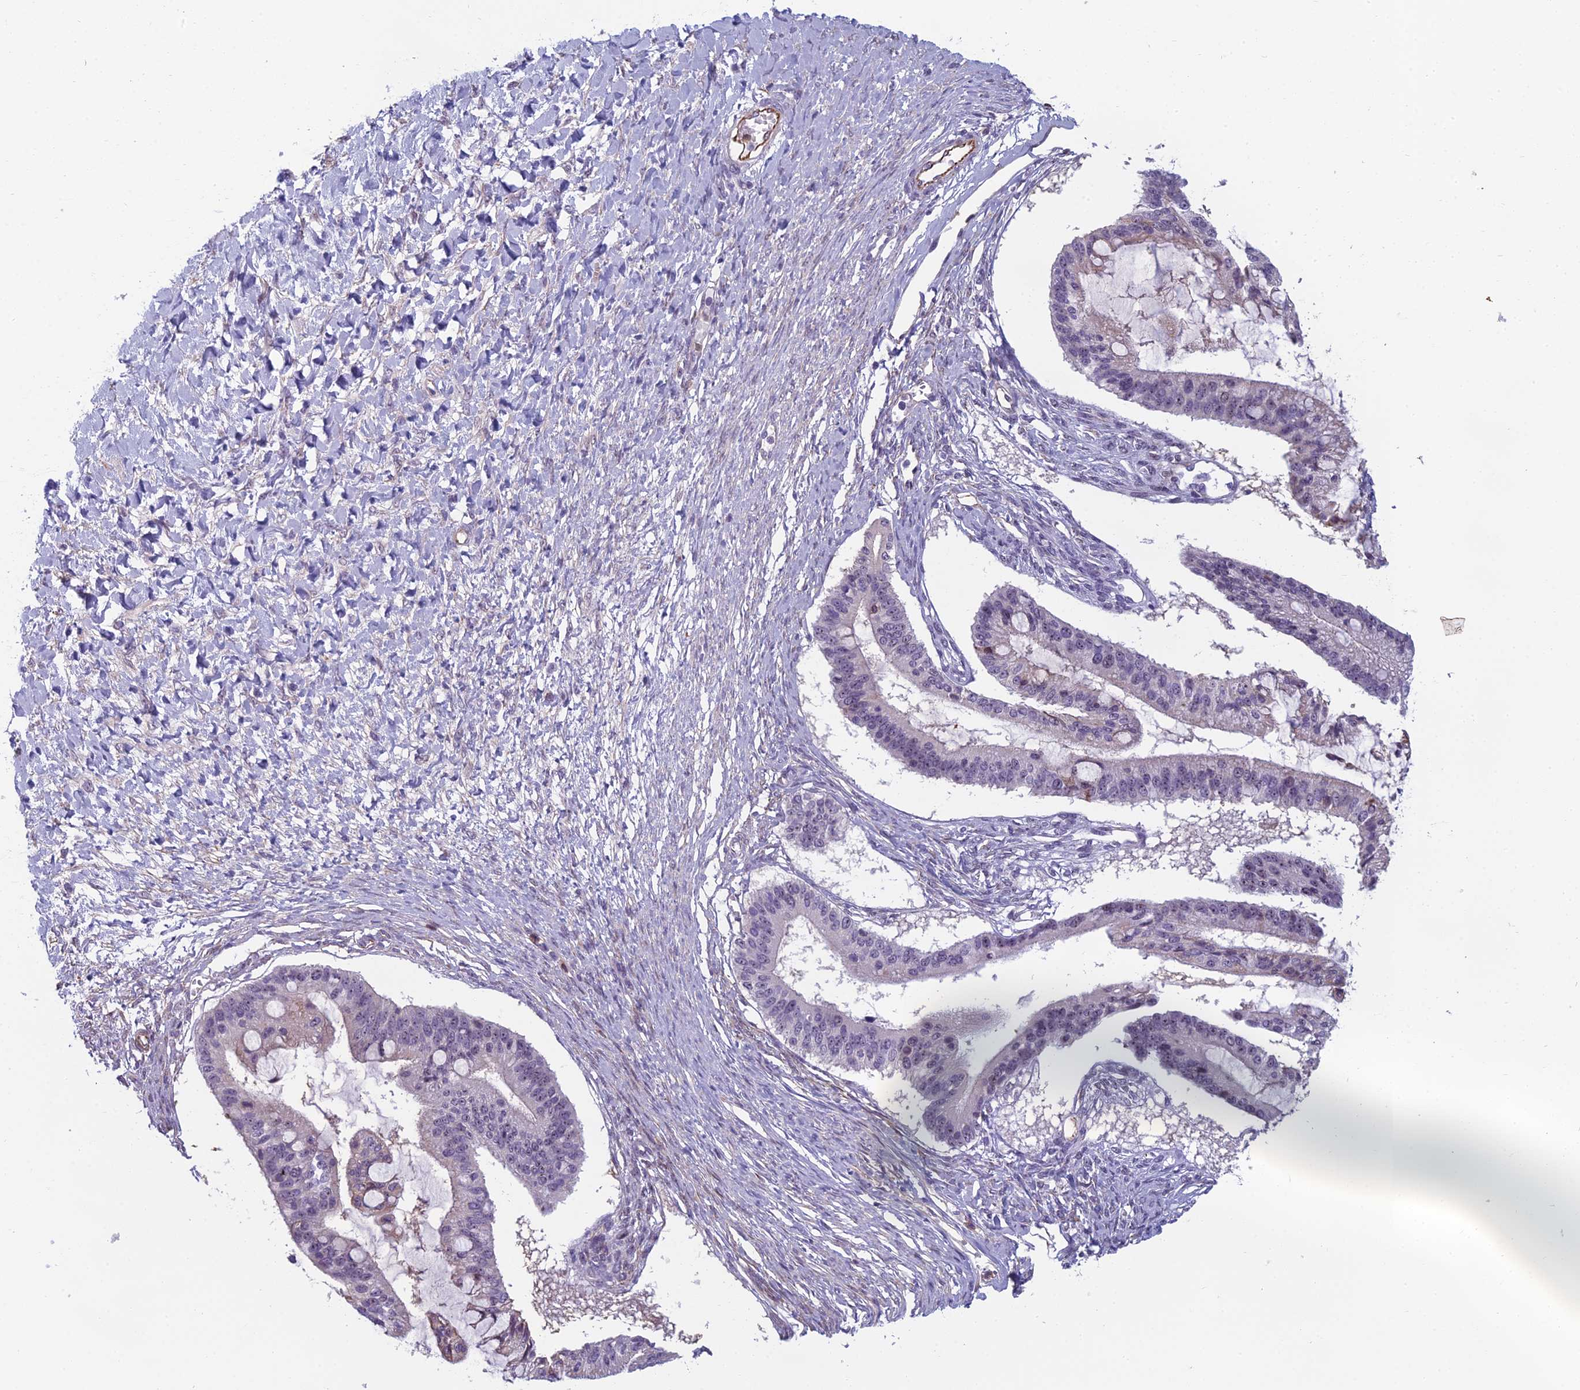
{"staining": {"intensity": "negative", "quantity": "none", "location": "none"}, "tissue": "ovarian cancer", "cell_type": "Tumor cells", "image_type": "cancer", "snomed": [{"axis": "morphology", "description": "Cystadenocarcinoma, mucinous, NOS"}, {"axis": "topography", "description": "Ovary"}], "caption": "Image shows no protein positivity in tumor cells of ovarian cancer tissue.", "gene": "NOC2L", "patient": {"sex": "female", "age": 73}}